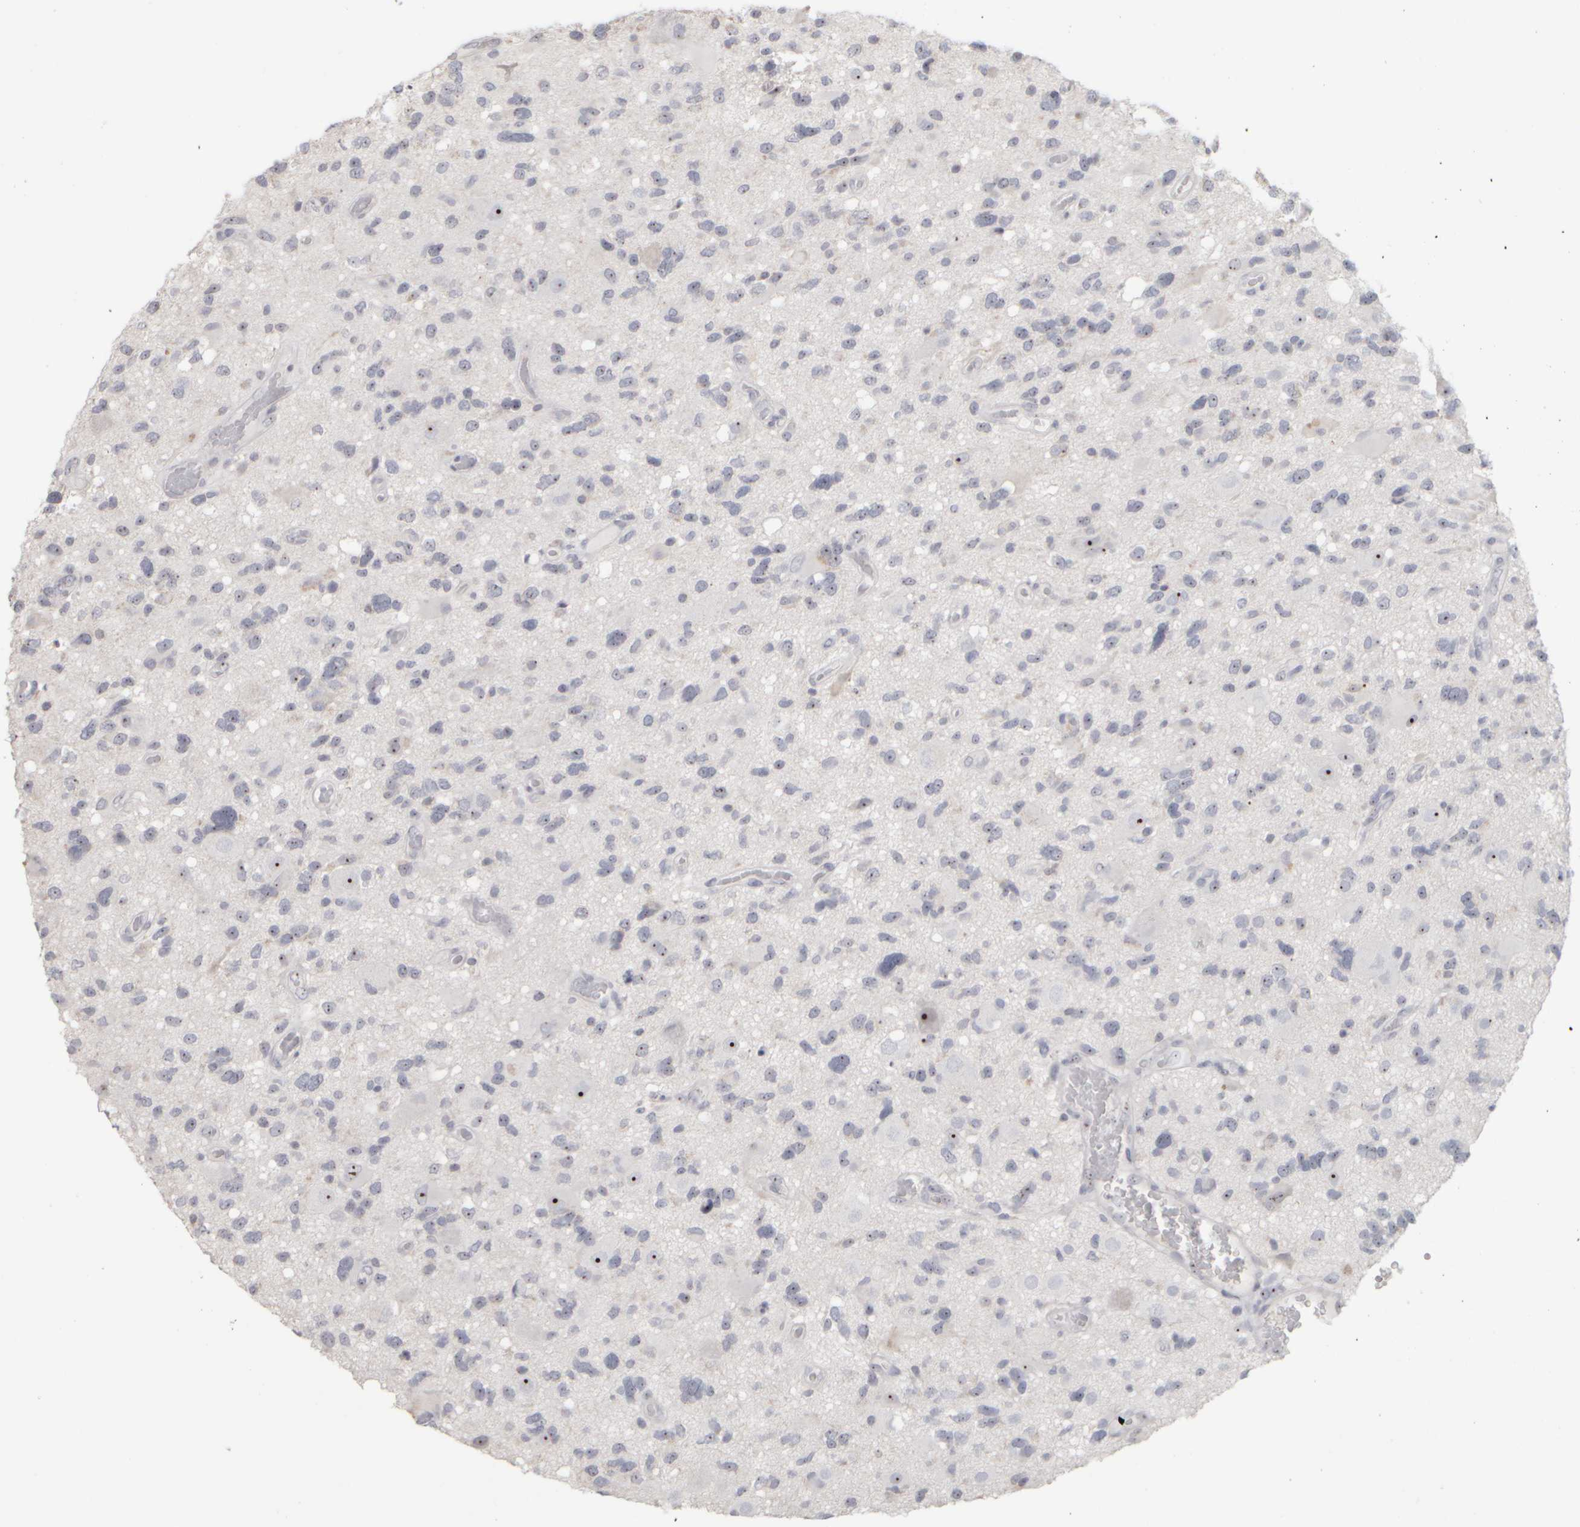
{"staining": {"intensity": "moderate", "quantity": "25%-75%", "location": "nuclear"}, "tissue": "glioma", "cell_type": "Tumor cells", "image_type": "cancer", "snomed": [{"axis": "morphology", "description": "Glioma, malignant, High grade"}, {"axis": "topography", "description": "Brain"}], "caption": "An IHC photomicrograph of neoplastic tissue is shown. Protein staining in brown labels moderate nuclear positivity in glioma within tumor cells.", "gene": "DCXR", "patient": {"sex": "male", "age": 33}}